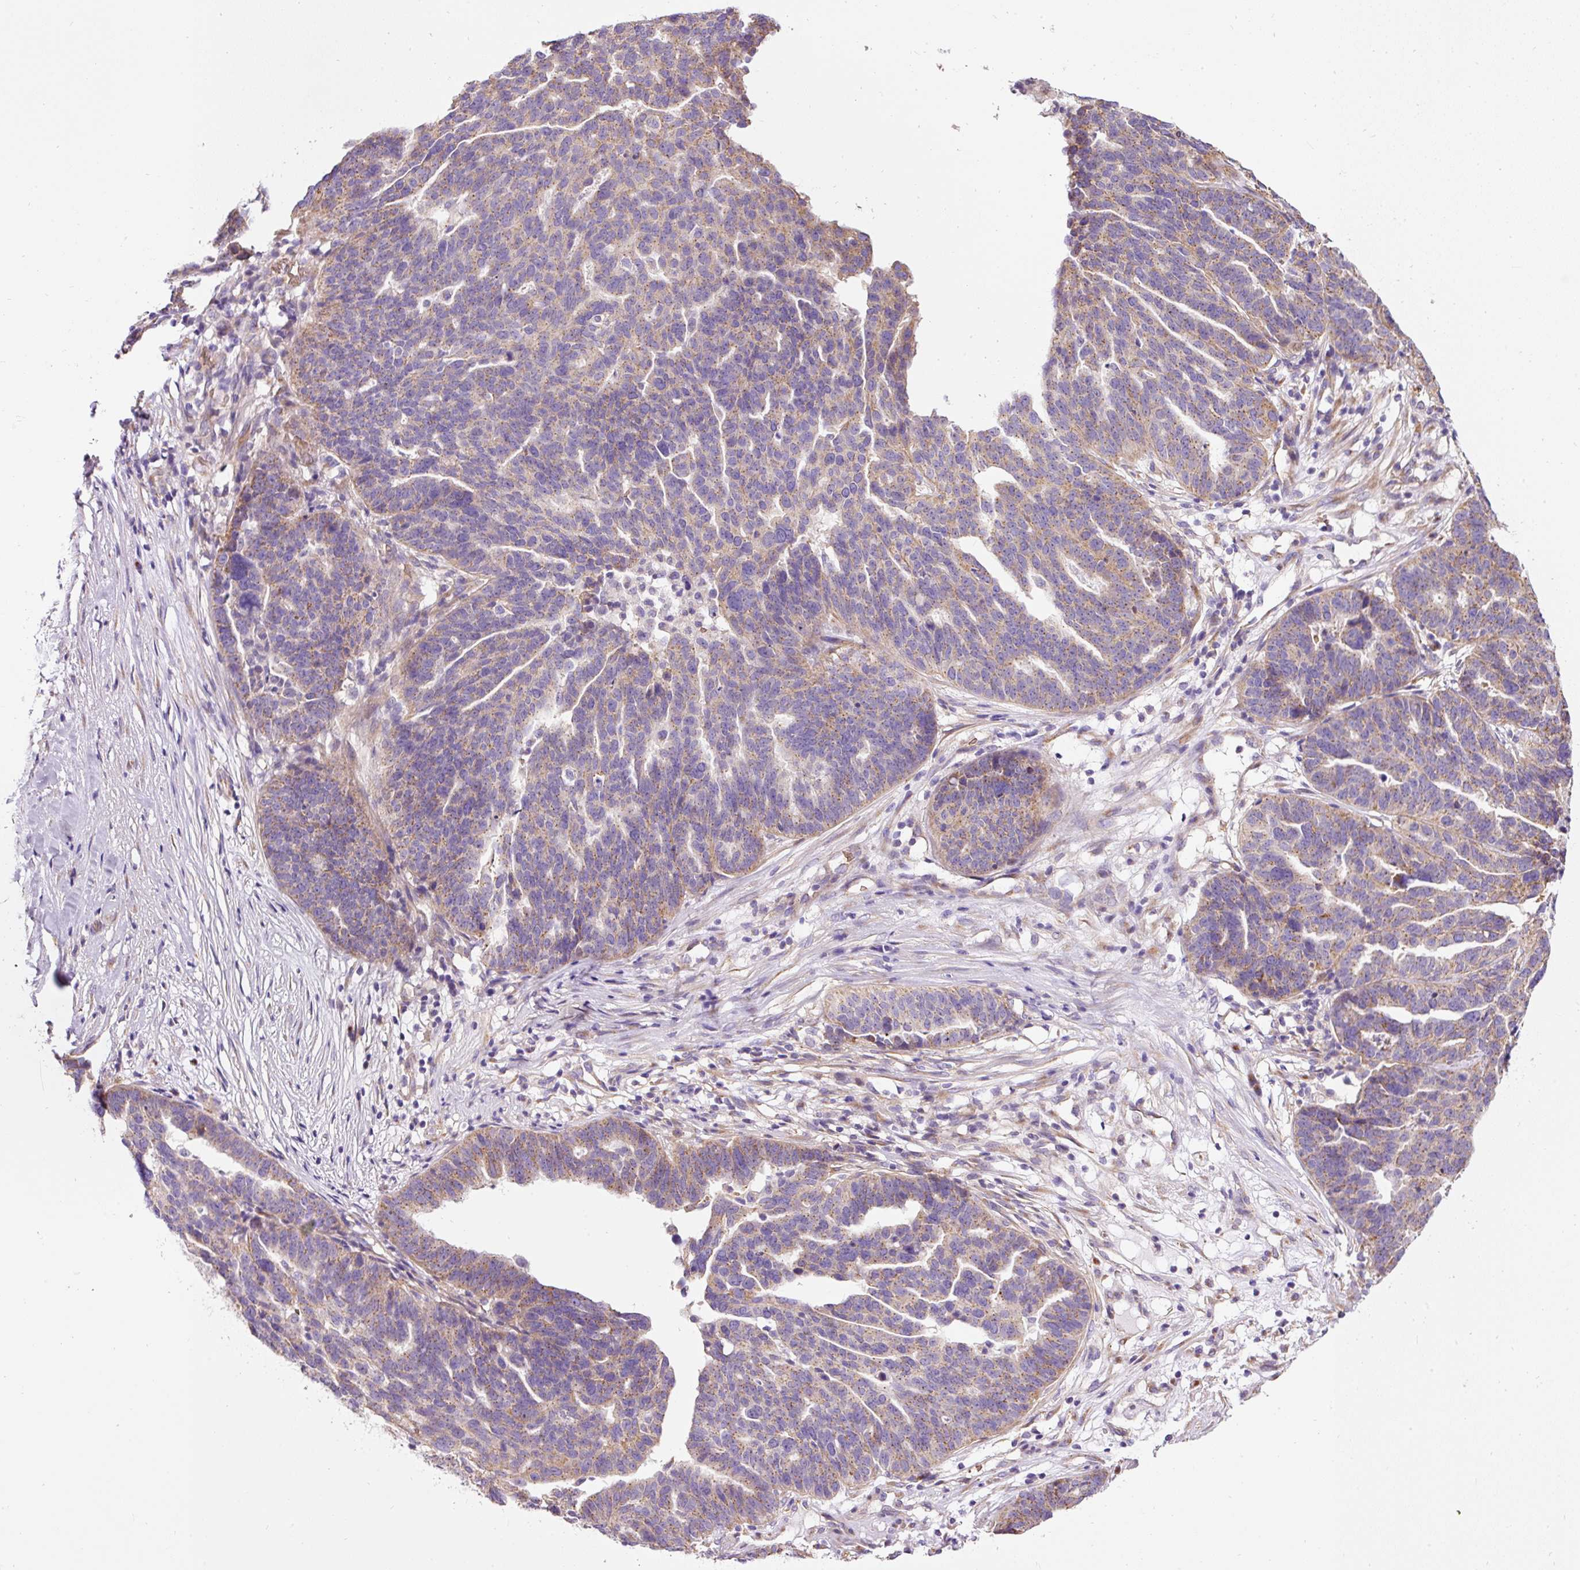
{"staining": {"intensity": "moderate", "quantity": ">75%", "location": "cytoplasmic/membranous"}, "tissue": "ovarian cancer", "cell_type": "Tumor cells", "image_type": "cancer", "snomed": [{"axis": "morphology", "description": "Cystadenocarcinoma, serous, NOS"}, {"axis": "topography", "description": "Ovary"}], "caption": "Tumor cells reveal medium levels of moderate cytoplasmic/membranous staining in approximately >75% of cells in ovarian cancer. (DAB (3,3'-diaminobenzidine) IHC, brown staining for protein, blue staining for nuclei).", "gene": "PRRC2A", "patient": {"sex": "female", "age": 59}}